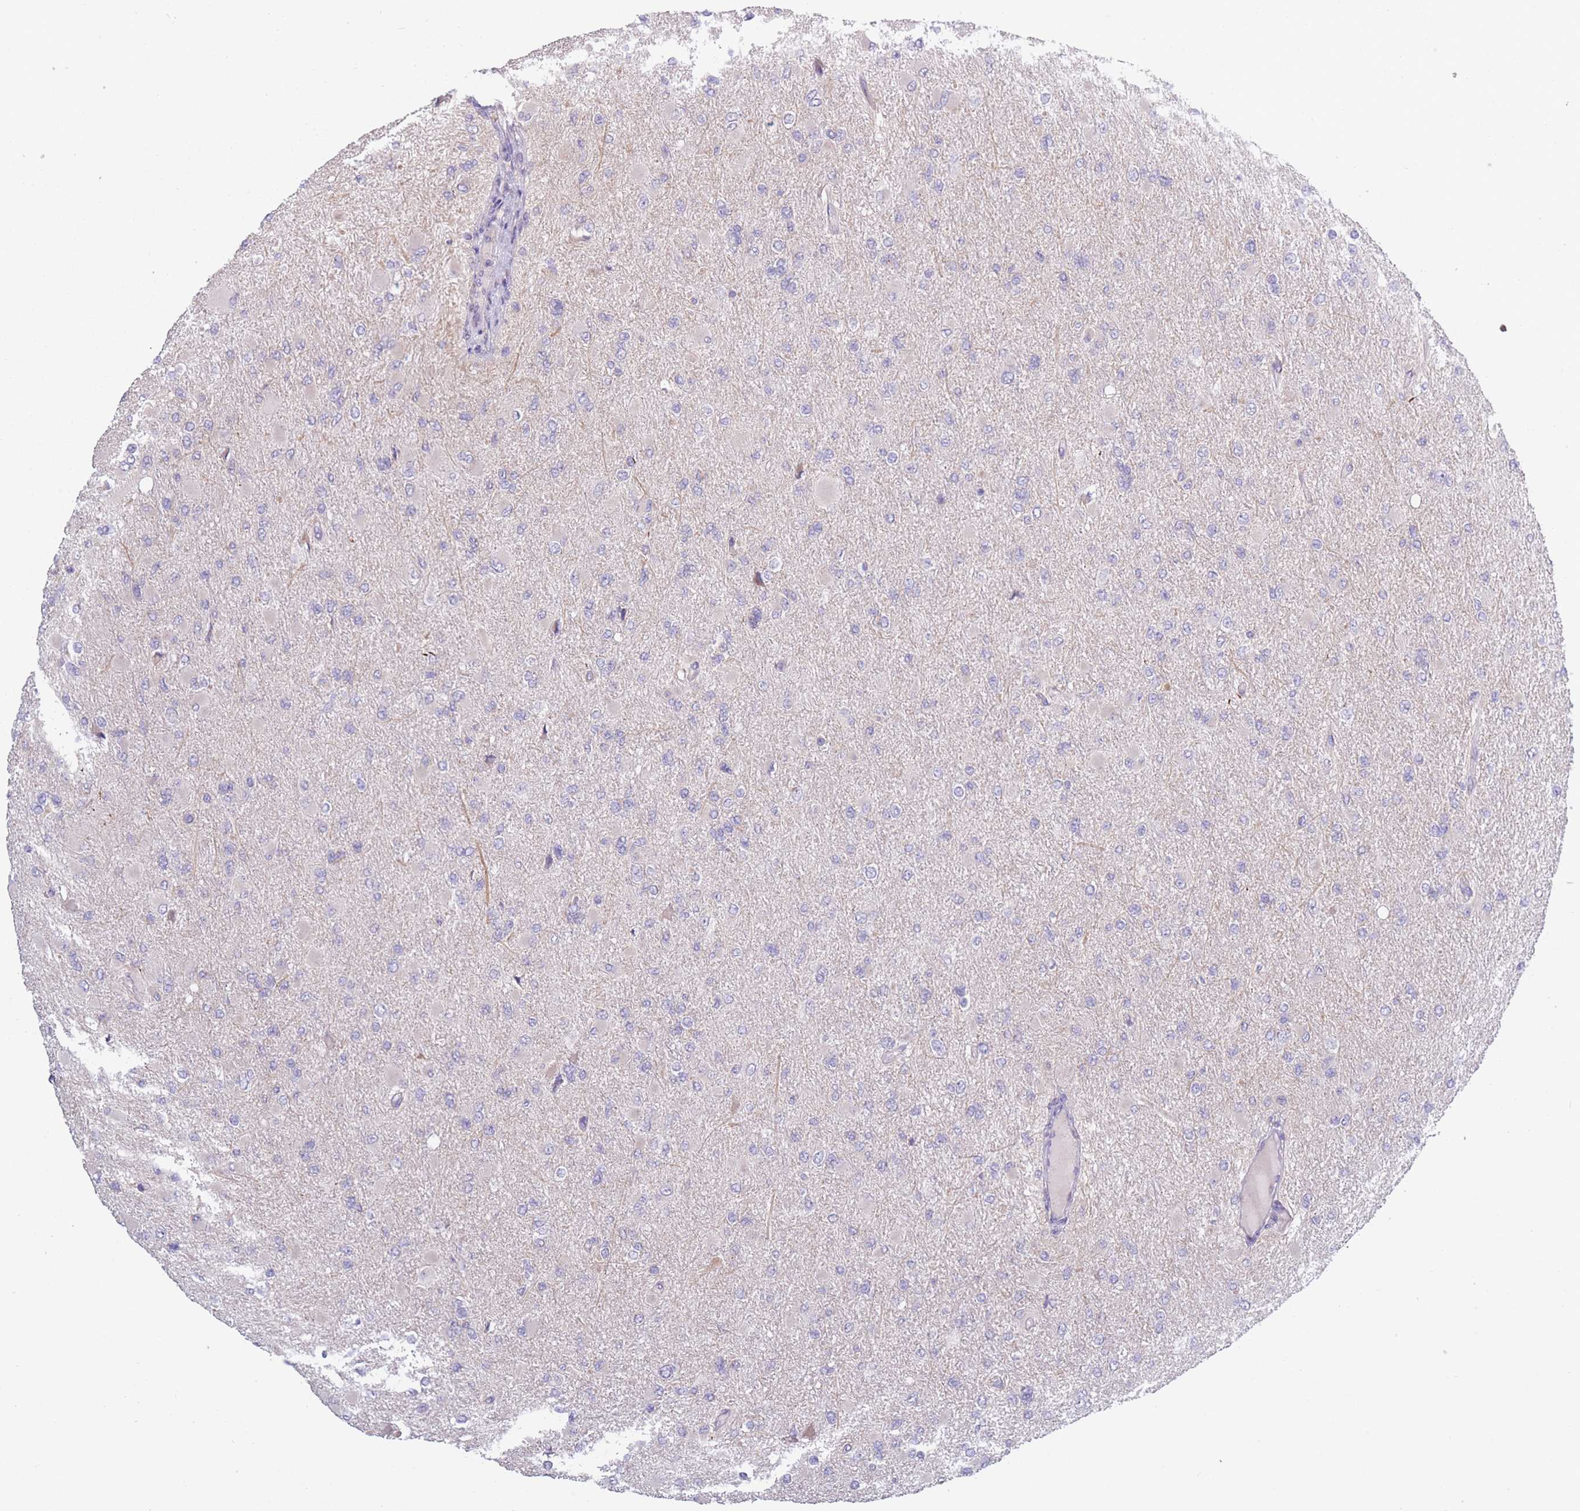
{"staining": {"intensity": "negative", "quantity": "none", "location": "none"}, "tissue": "glioma", "cell_type": "Tumor cells", "image_type": "cancer", "snomed": [{"axis": "morphology", "description": "Glioma, malignant, High grade"}, {"axis": "topography", "description": "Cerebral cortex"}], "caption": "This is an IHC histopathology image of malignant high-grade glioma. There is no staining in tumor cells.", "gene": "CCNQ", "patient": {"sex": "female", "age": 36}}